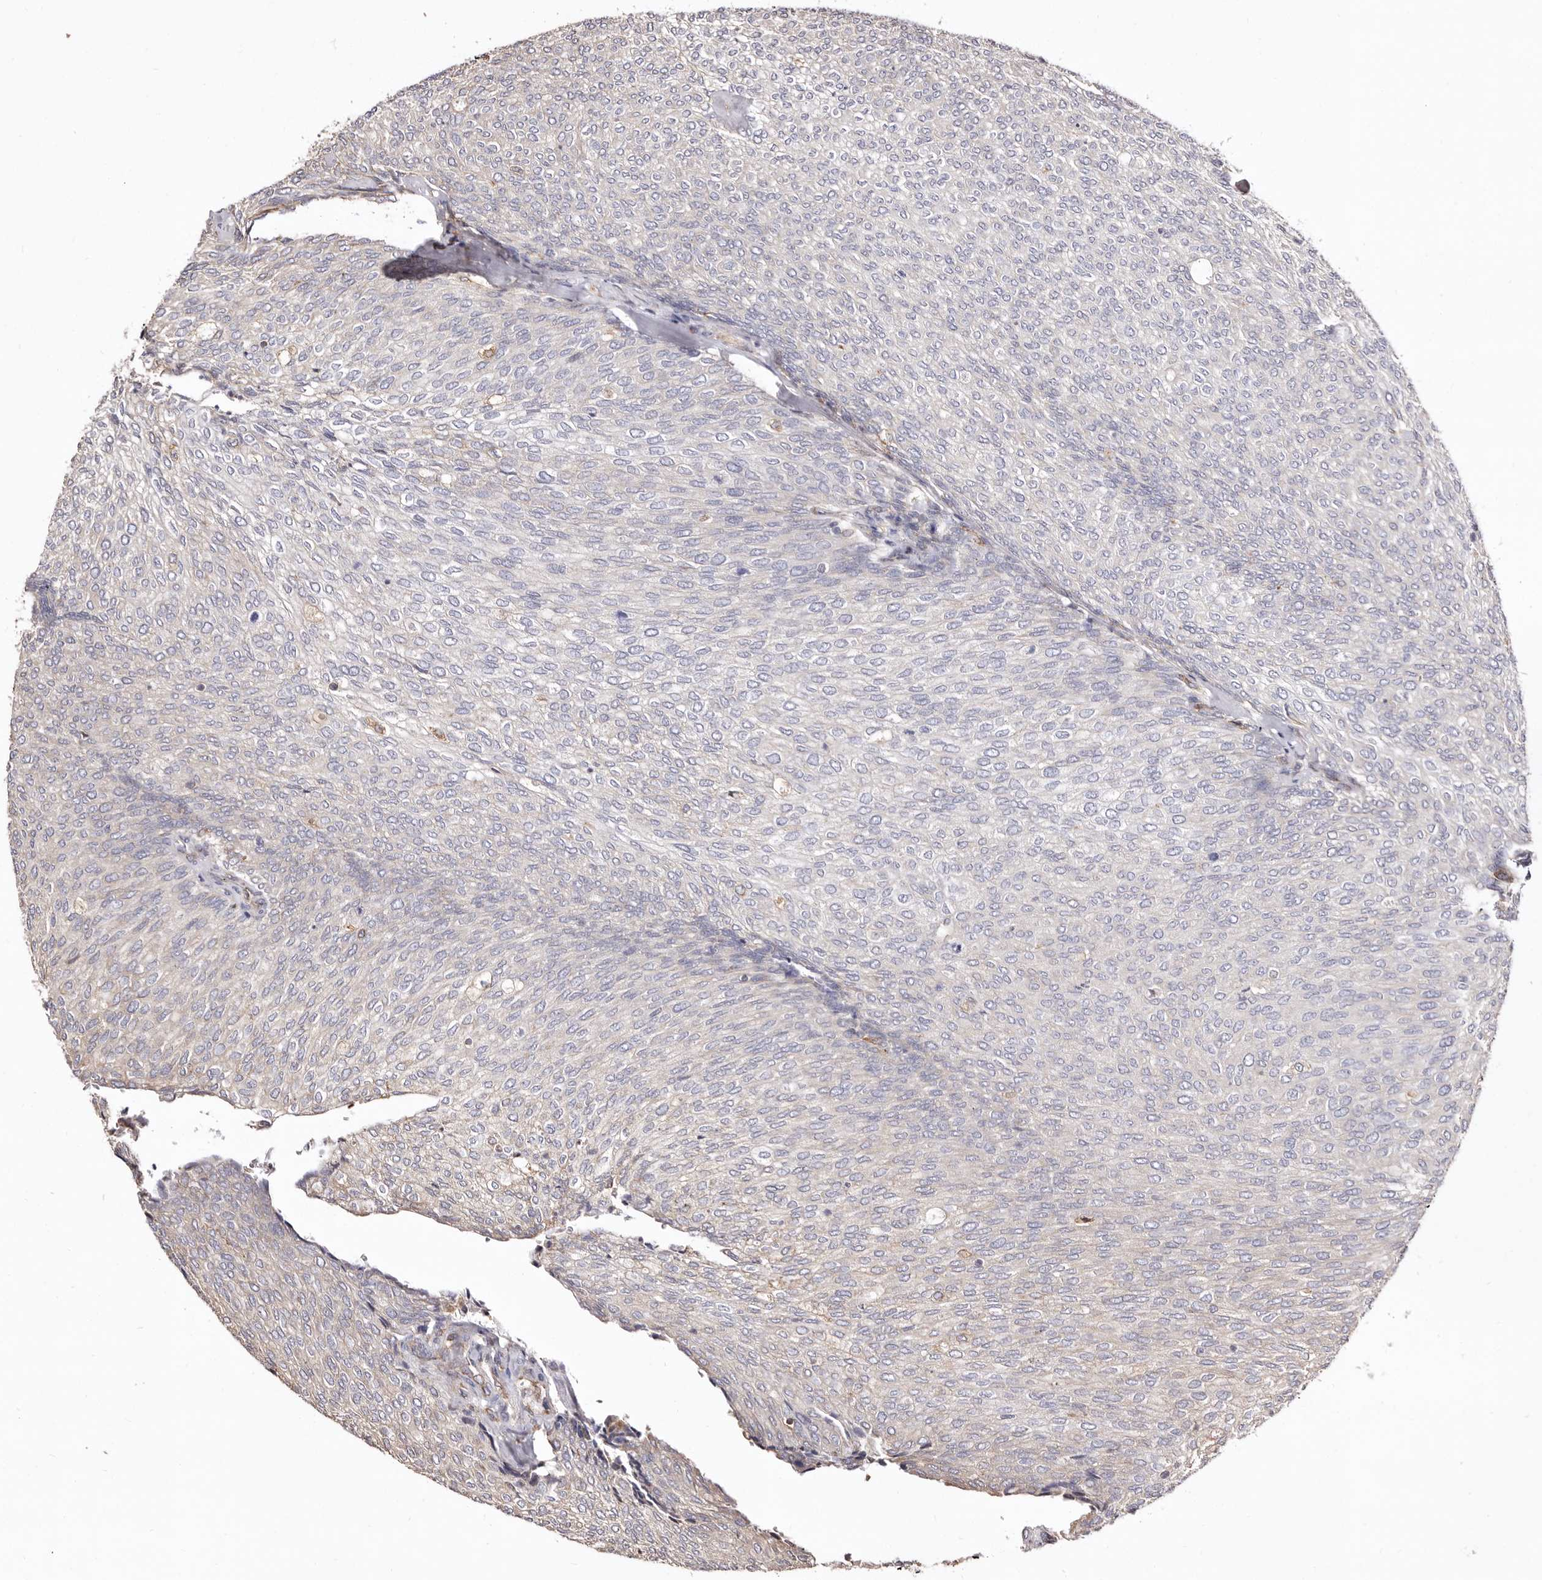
{"staining": {"intensity": "weak", "quantity": "<25%", "location": "cytoplasmic/membranous"}, "tissue": "urothelial cancer", "cell_type": "Tumor cells", "image_type": "cancer", "snomed": [{"axis": "morphology", "description": "Urothelial carcinoma, Low grade"}, {"axis": "topography", "description": "Urinary bladder"}], "caption": "Protein analysis of urothelial cancer shows no significant expression in tumor cells. (Stains: DAB (3,3'-diaminobenzidine) immunohistochemistry (IHC) with hematoxylin counter stain, Microscopy: brightfield microscopy at high magnification).", "gene": "ACBD6", "patient": {"sex": "female", "age": 79}}